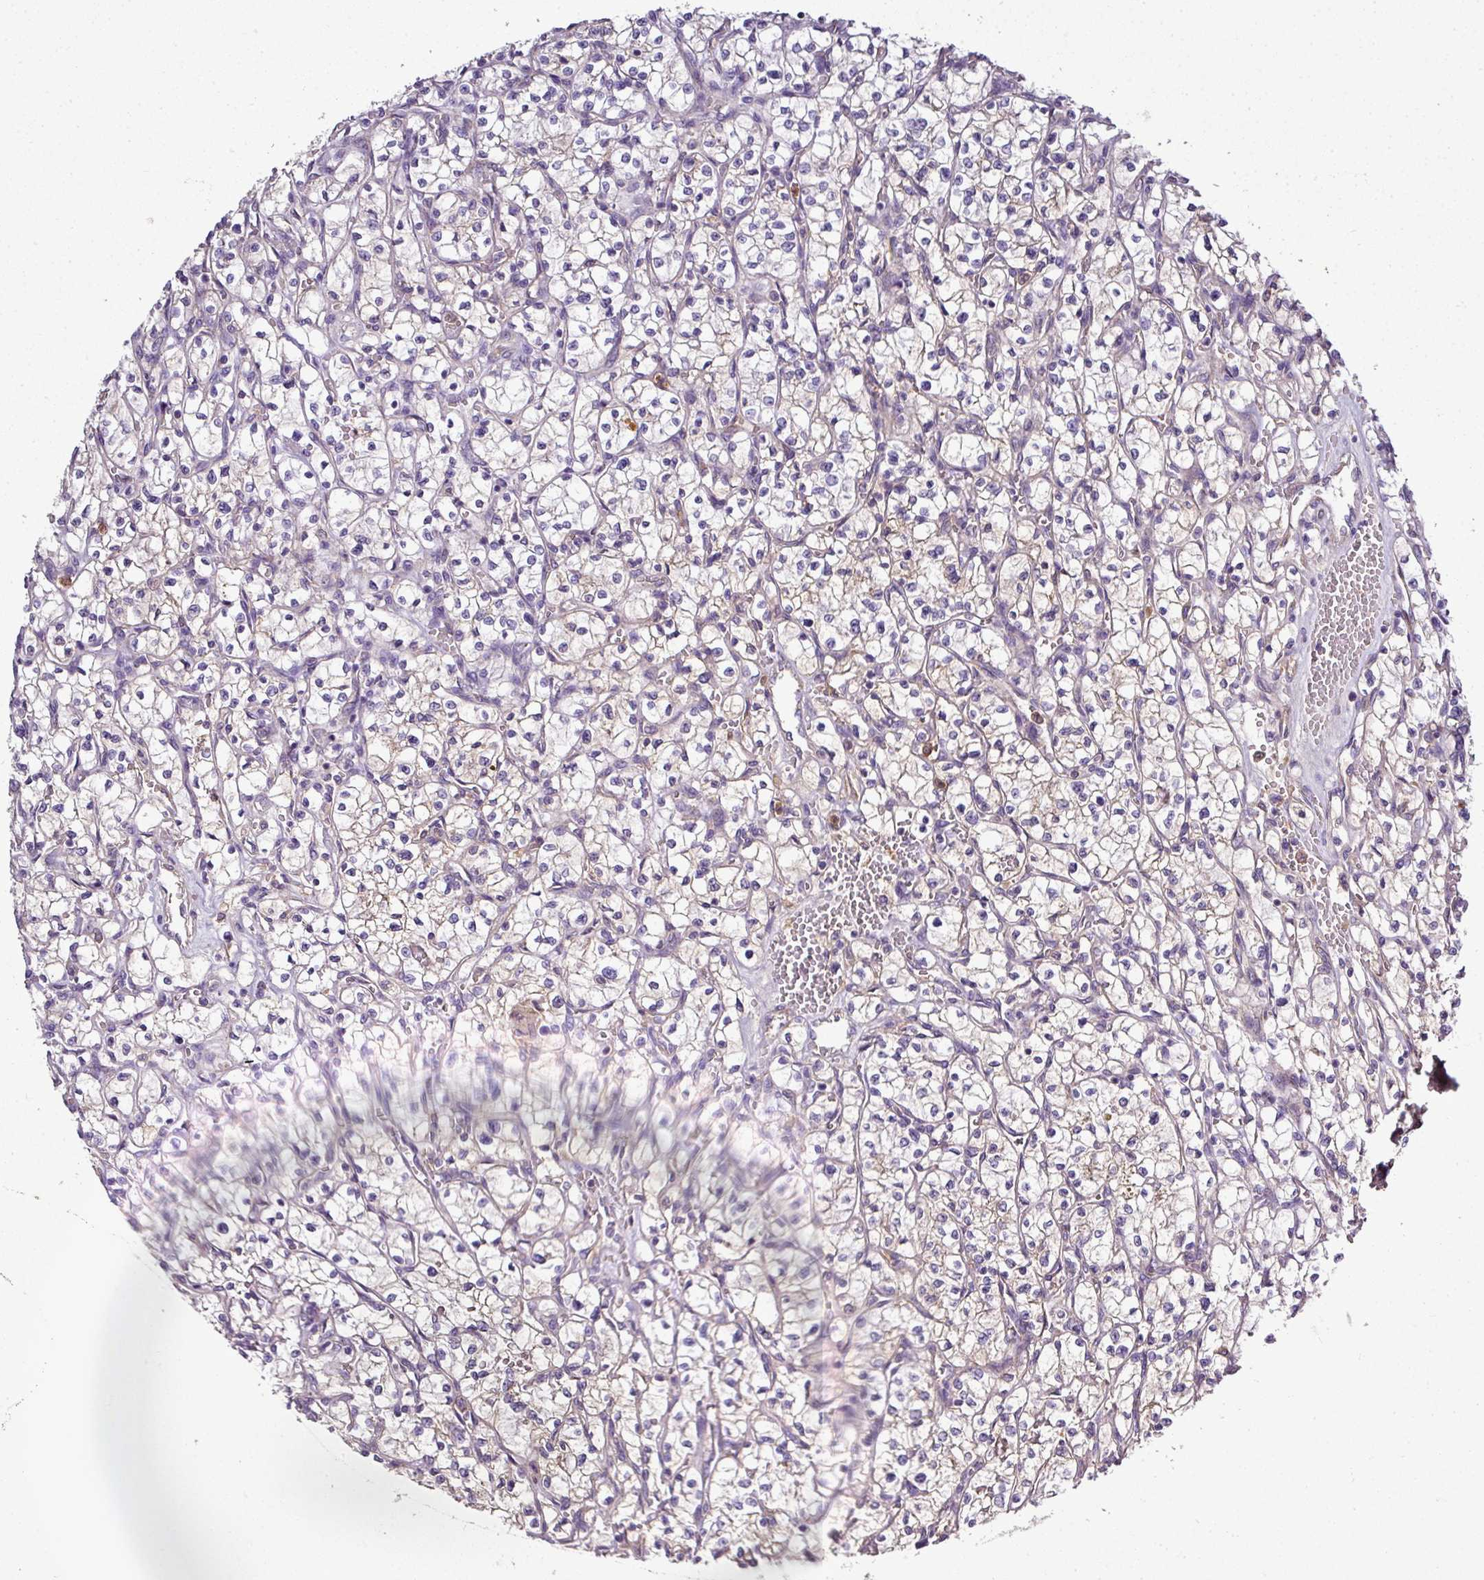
{"staining": {"intensity": "weak", "quantity": "25%-75%", "location": "cytoplasmic/membranous"}, "tissue": "renal cancer", "cell_type": "Tumor cells", "image_type": "cancer", "snomed": [{"axis": "morphology", "description": "Adenocarcinoma, NOS"}, {"axis": "topography", "description": "Kidney"}], "caption": "This histopathology image demonstrates renal cancer (adenocarcinoma) stained with immunohistochemistry to label a protein in brown. The cytoplasmic/membranous of tumor cells show weak positivity for the protein. Nuclei are counter-stained blue.", "gene": "CAB39L", "patient": {"sex": "female", "age": 64}}